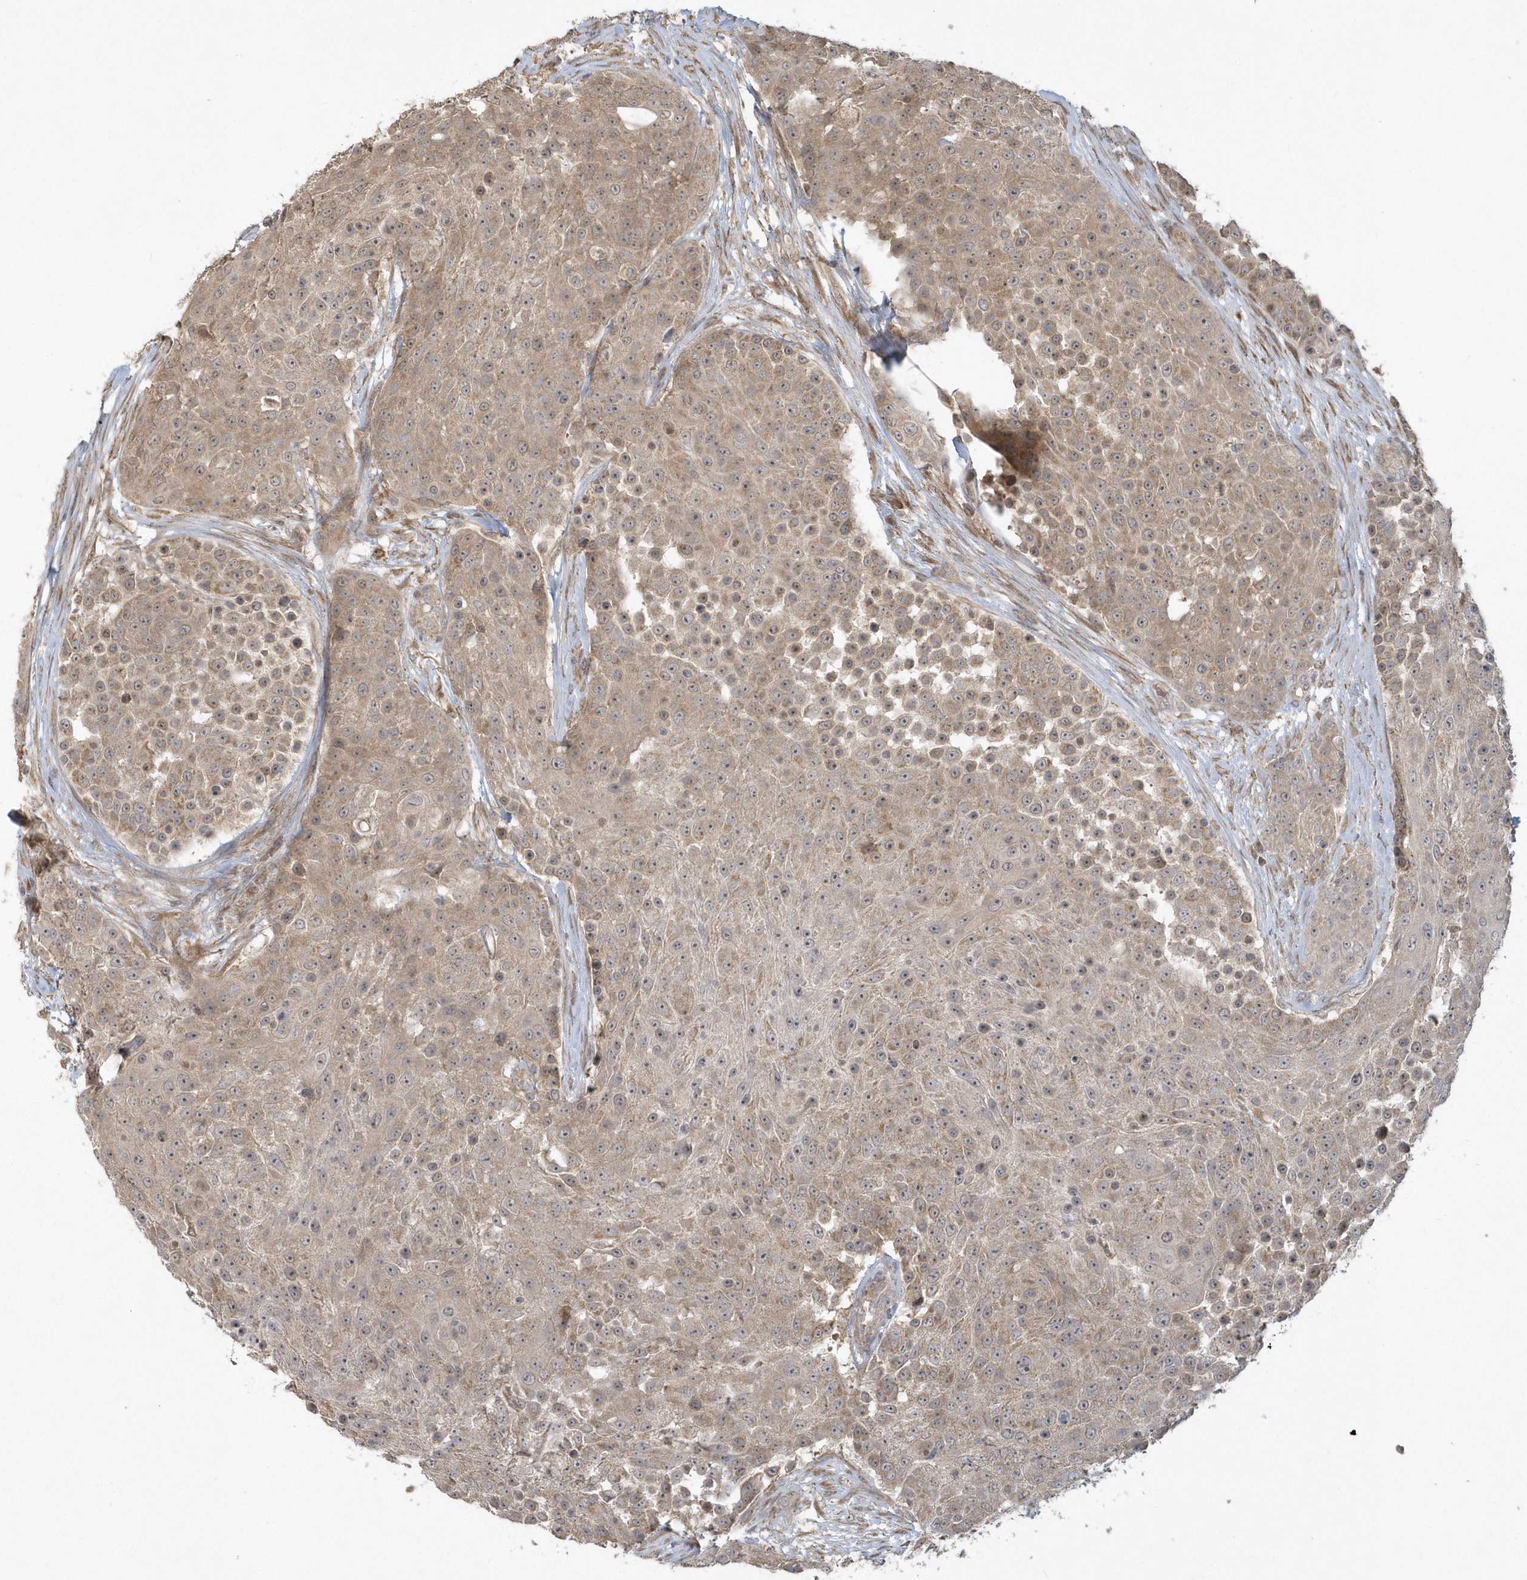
{"staining": {"intensity": "weak", "quantity": ">75%", "location": "cytoplasmic/membranous"}, "tissue": "urothelial cancer", "cell_type": "Tumor cells", "image_type": "cancer", "snomed": [{"axis": "morphology", "description": "Urothelial carcinoma, High grade"}, {"axis": "topography", "description": "Urinary bladder"}], "caption": "DAB (3,3'-diaminobenzidine) immunohistochemical staining of human urothelial cancer demonstrates weak cytoplasmic/membranous protein positivity in about >75% of tumor cells.", "gene": "THG1L", "patient": {"sex": "female", "age": 63}}